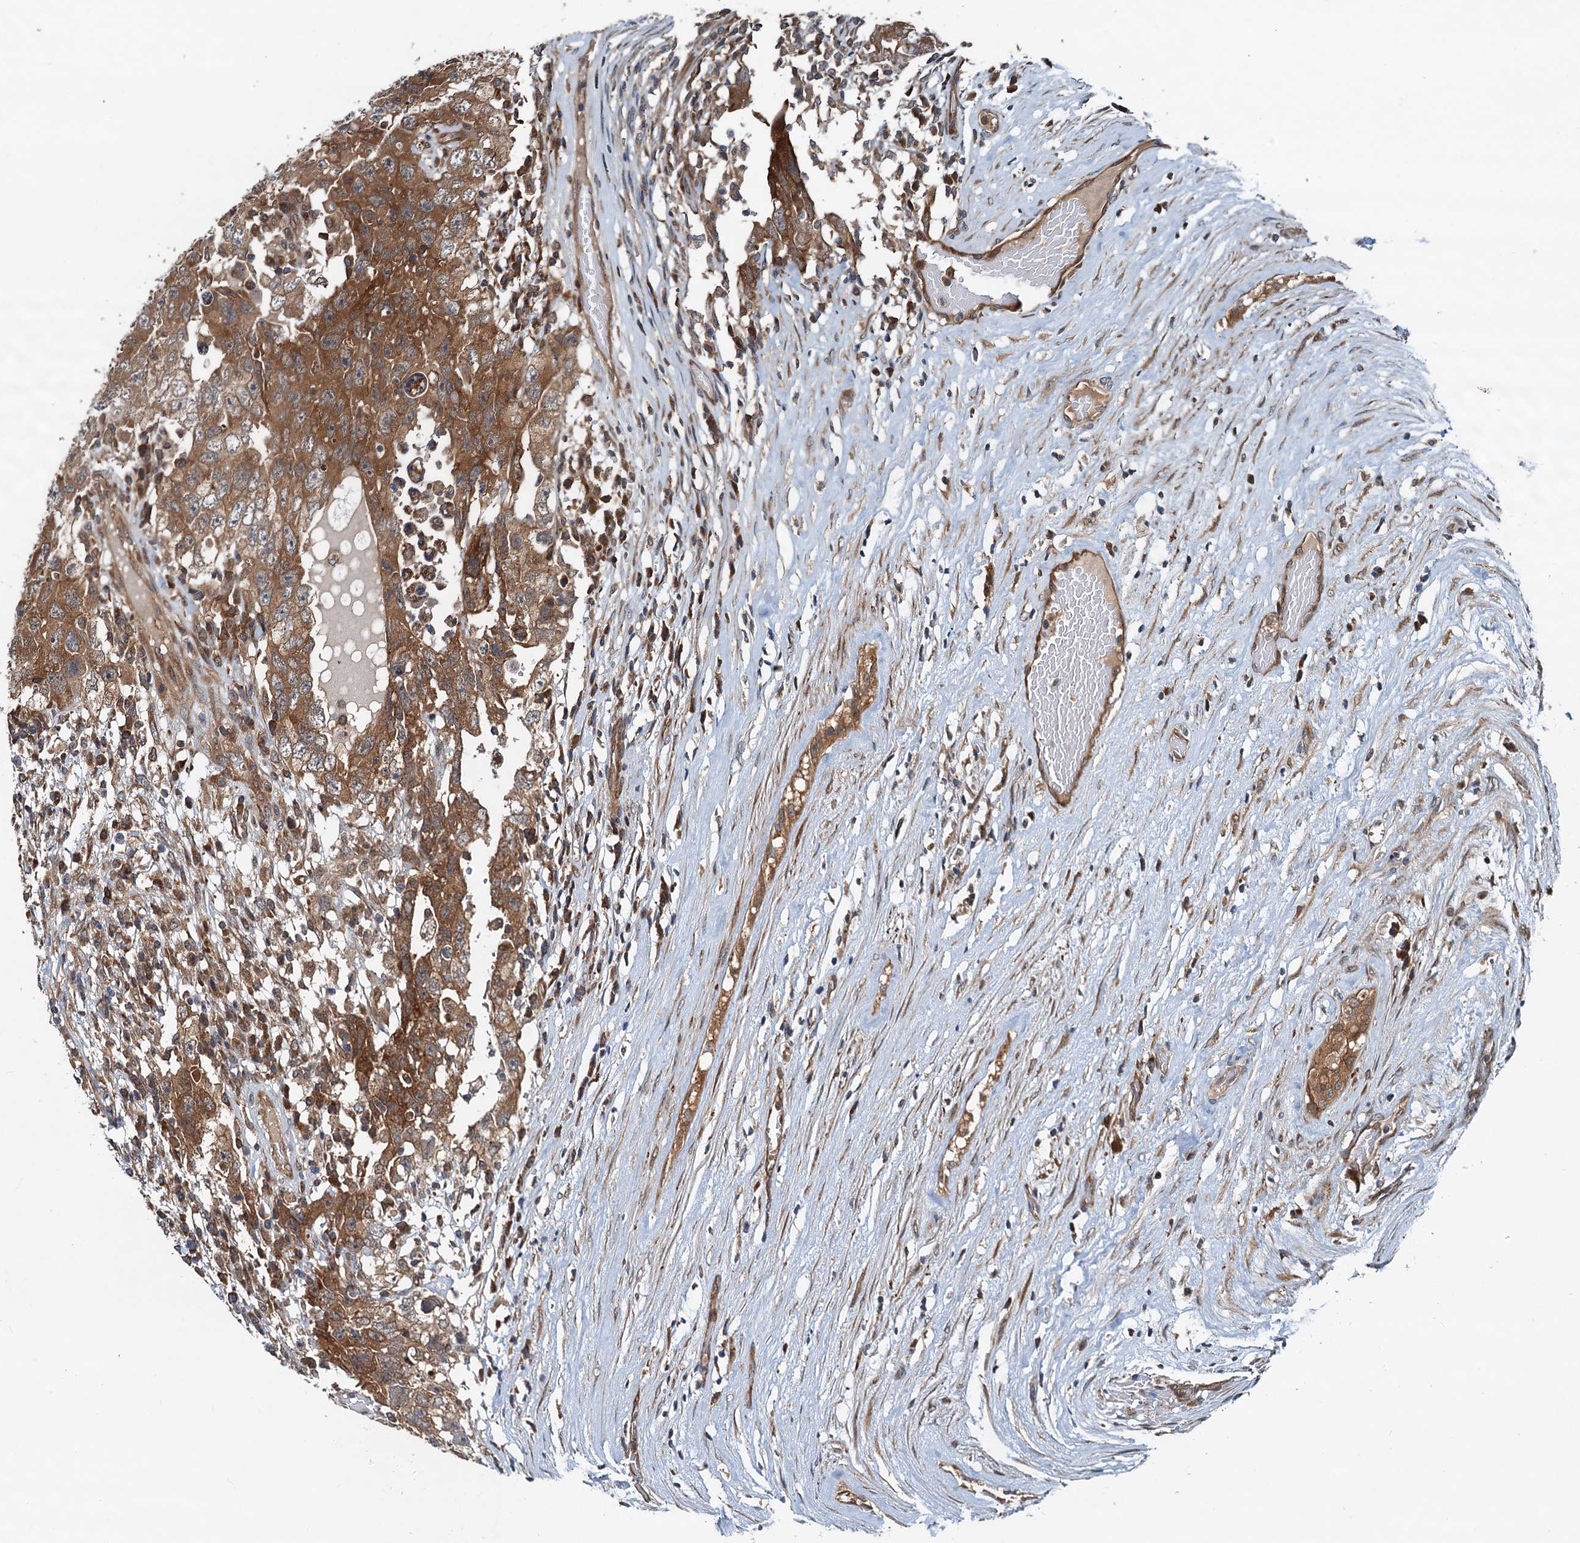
{"staining": {"intensity": "moderate", "quantity": ">75%", "location": "cytoplasmic/membranous"}, "tissue": "testis cancer", "cell_type": "Tumor cells", "image_type": "cancer", "snomed": [{"axis": "morphology", "description": "Carcinoma, Embryonal, NOS"}, {"axis": "topography", "description": "Testis"}], "caption": "Immunohistochemistry (IHC) histopathology image of neoplastic tissue: testis embryonal carcinoma stained using immunohistochemistry shows medium levels of moderate protein expression localized specifically in the cytoplasmic/membranous of tumor cells, appearing as a cytoplasmic/membranous brown color.", "gene": "AAGAB", "patient": {"sex": "male", "age": 26}}